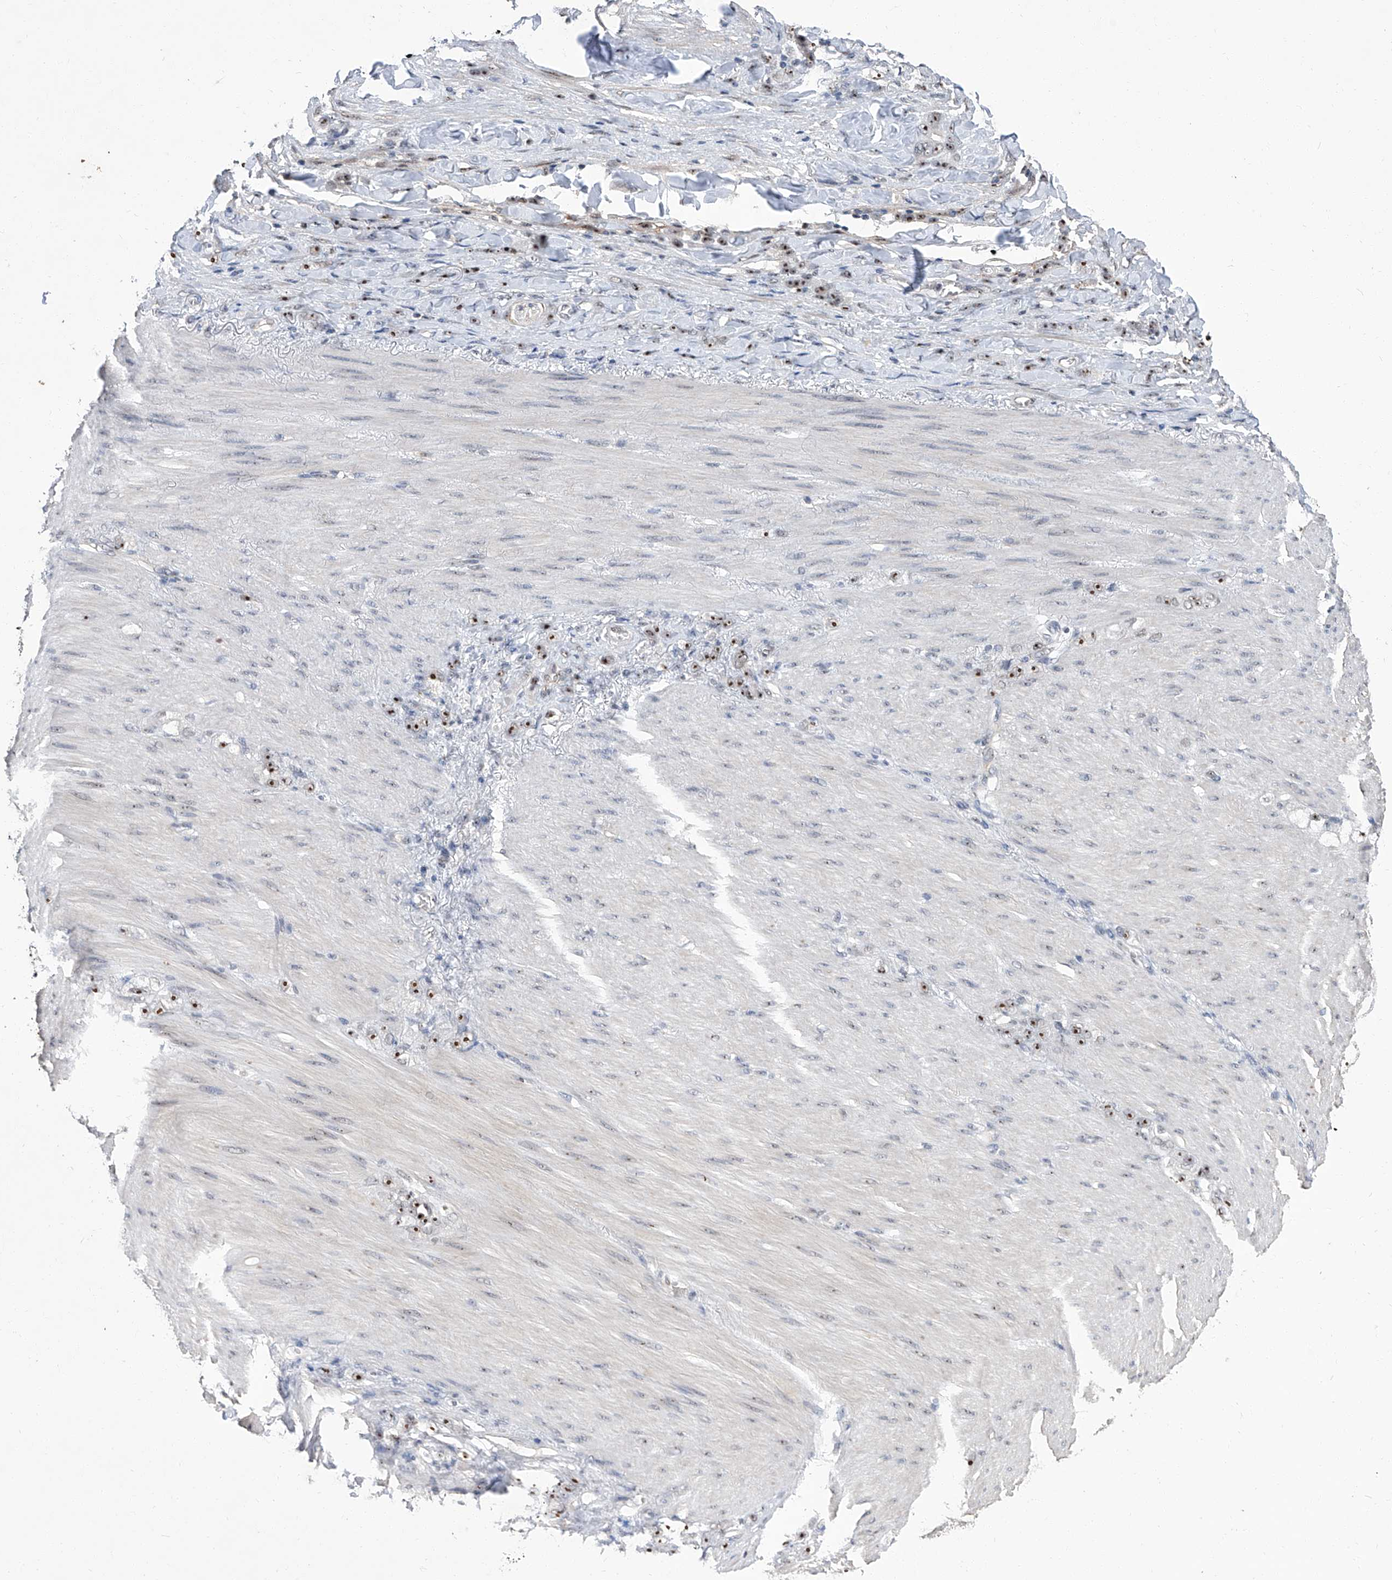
{"staining": {"intensity": "weak", "quantity": ">75%", "location": "nuclear"}, "tissue": "stomach cancer", "cell_type": "Tumor cells", "image_type": "cancer", "snomed": [{"axis": "morphology", "description": "Normal tissue, NOS"}, {"axis": "morphology", "description": "Adenocarcinoma, NOS"}, {"axis": "topography", "description": "Stomach"}], "caption": "Stomach cancer (adenocarcinoma) was stained to show a protein in brown. There is low levels of weak nuclear staining in about >75% of tumor cells. Immunohistochemistry stains the protein in brown and the nuclei are stained blue.", "gene": "CMTR1", "patient": {"sex": "male", "age": 82}}